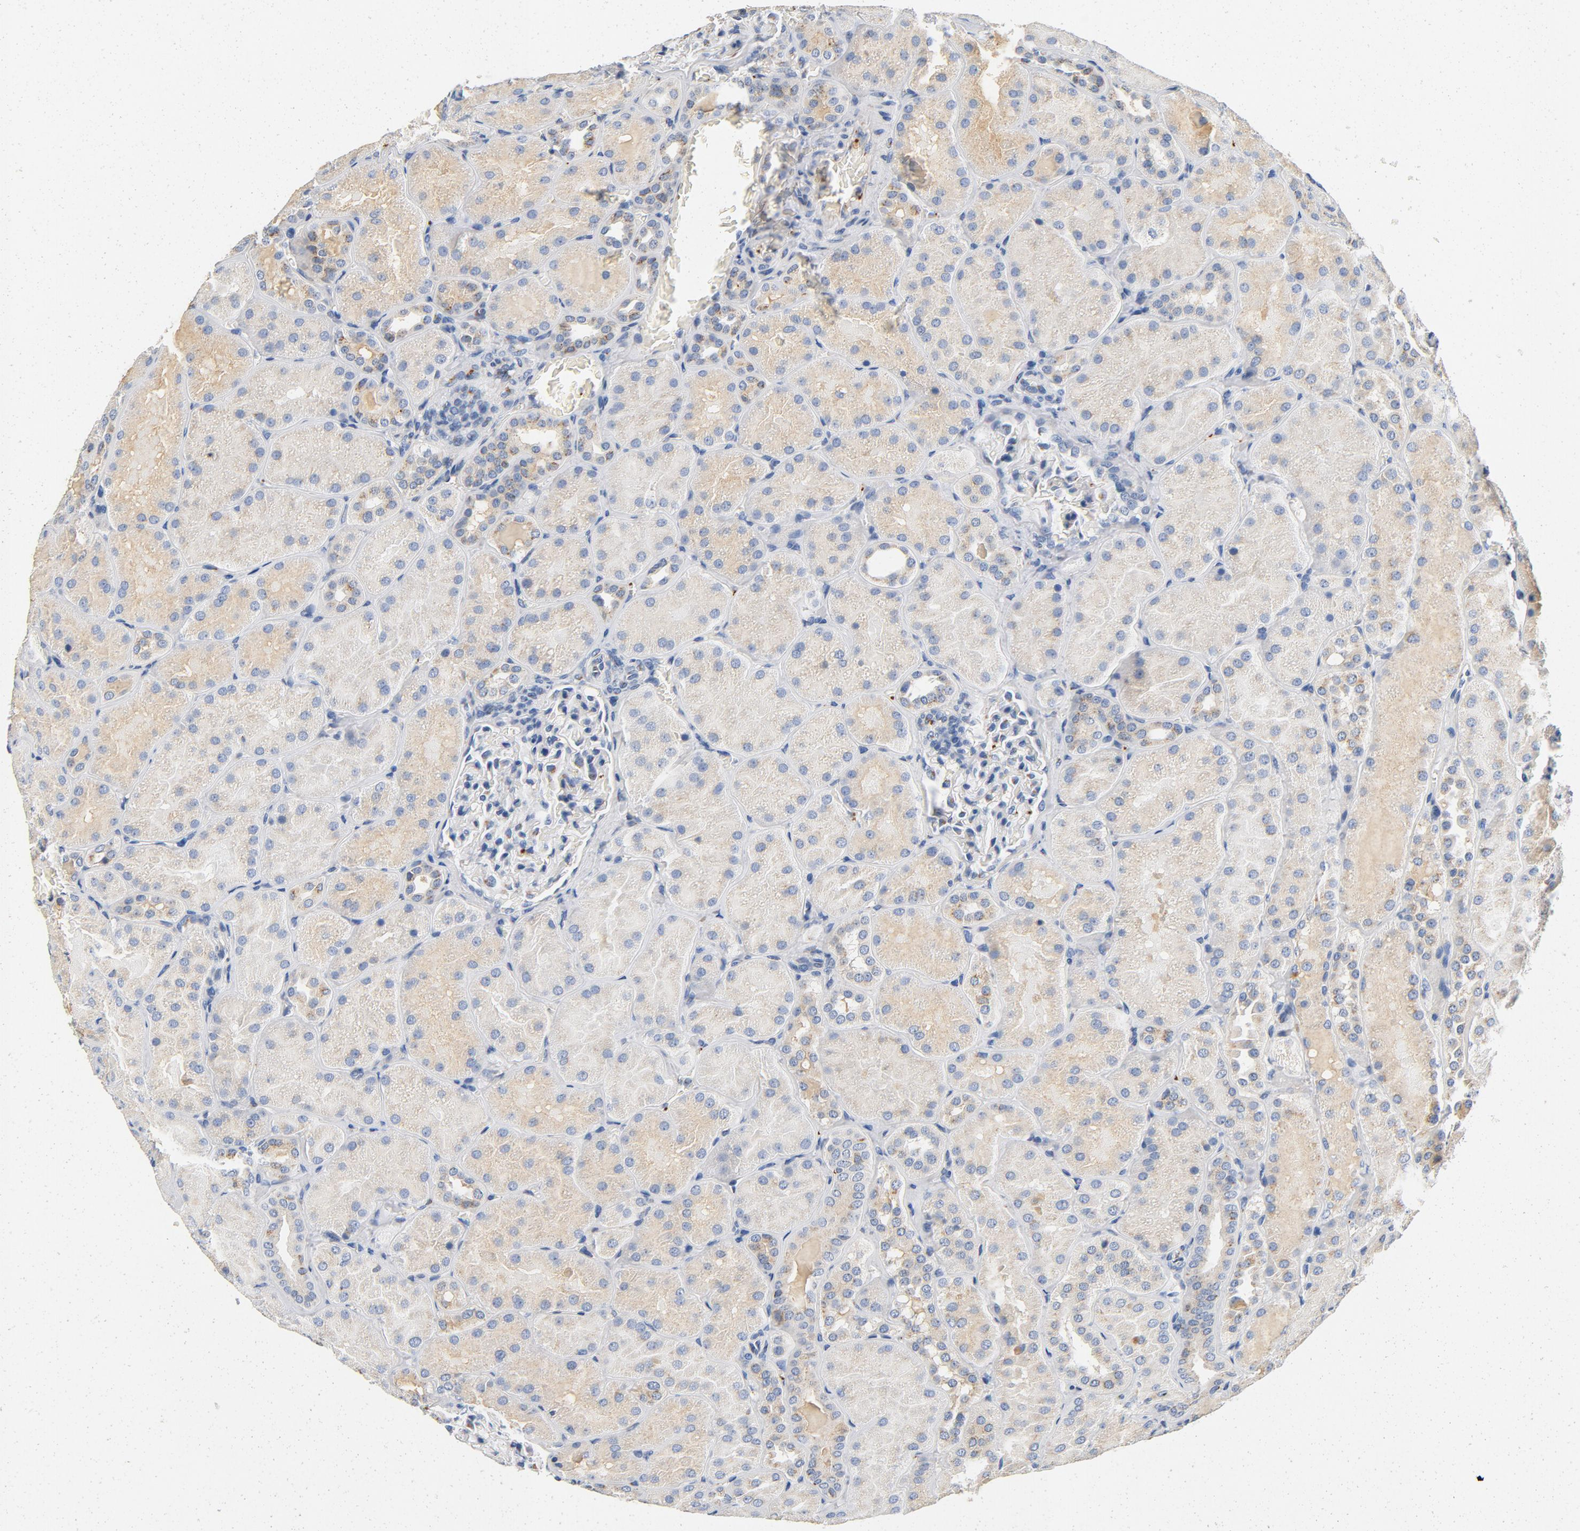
{"staining": {"intensity": "negative", "quantity": "none", "location": "none"}, "tissue": "kidney", "cell_type": "Cells in glomeruli", "image_type": "normal", "snomed": [{"axis": "morphology", "description": "Normal tissue, NOS"}, {"axis": "topography", "description": "Kidney"}], "caption": "This micrograph is of unremarkable kidney stained with immunohistochemistry to label a protein in brown with the nuclei are counter-stained blue. There is no expression in cells in glomeruli. (IHC, brightfield microscopy, high magnification).", "gene": "LMAN2", "patient": {"sex": "male", "age": 28}}